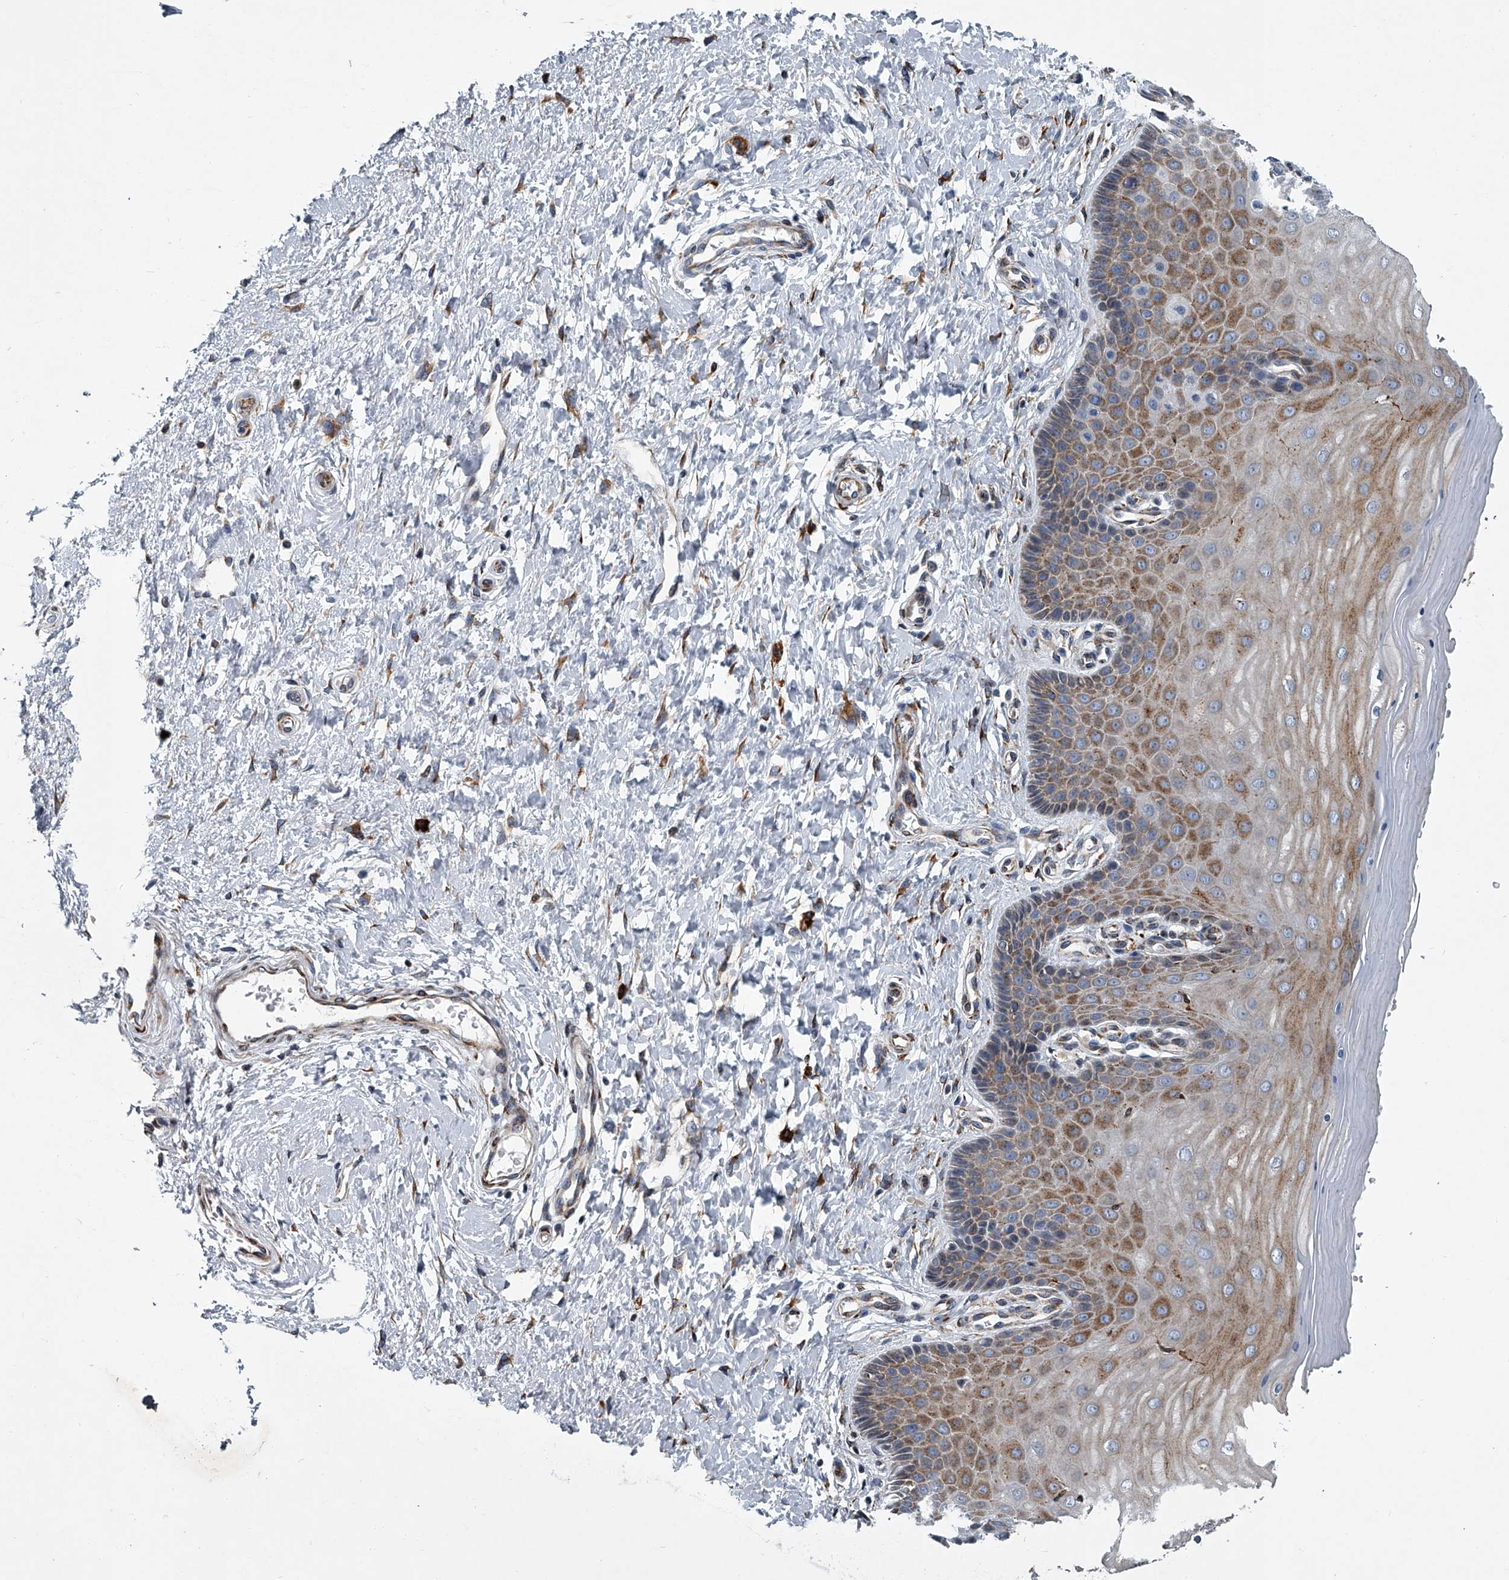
{"staining": {"intensity": "moderate", "quantity": ">75%", "location": "cytoplasmic/membranous"}, "tissue": "cervix", "cell_type": "Glandular cells", "image_type": "normal", "snomed": [{"axis": "morphology", "description": "Normal tissue, NOS"}, {"axis": "topography", "description": "Cervix"}], "caption": "High-power microscopy captured an IHC image of normal cervix, revealing moderate cytoplasmic/membranous expression in about >75% of glandular cells.", "gene": "TMEM63C", "patient": {"sex": "female", "age": 55}}